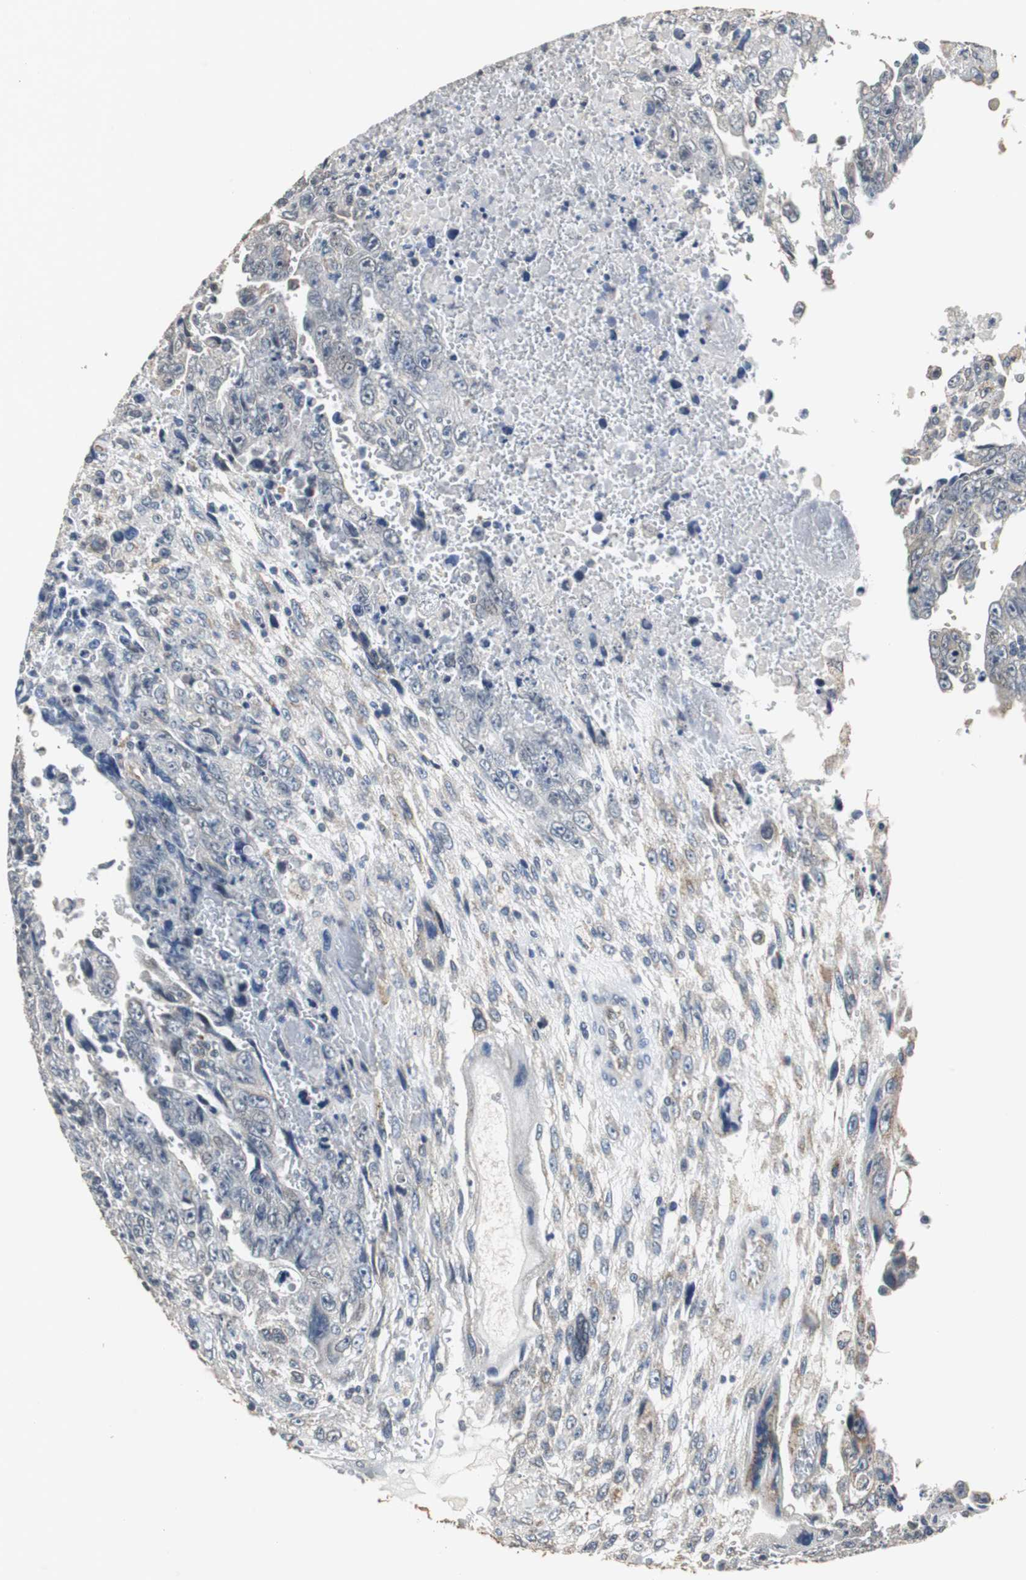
{"staining": {"intensity": "negative", "quantity": "none", "location": "none"}, "tissue": "testis cancer", "cell_type": "Tumor cells", "image_type": "cancer", "snomed": [{"axis": "morphology", "description": "Carcinoma, Embryonal, NOS"}, {"axis": "topography", "description": "Testis"}], "caption": "Histopathology image shows no protein positivity in tumor cells of embryonal carcinoma (testis) tissue.", "gene": "HMGCL", "patient": {"sex": "male", "age": 28}}